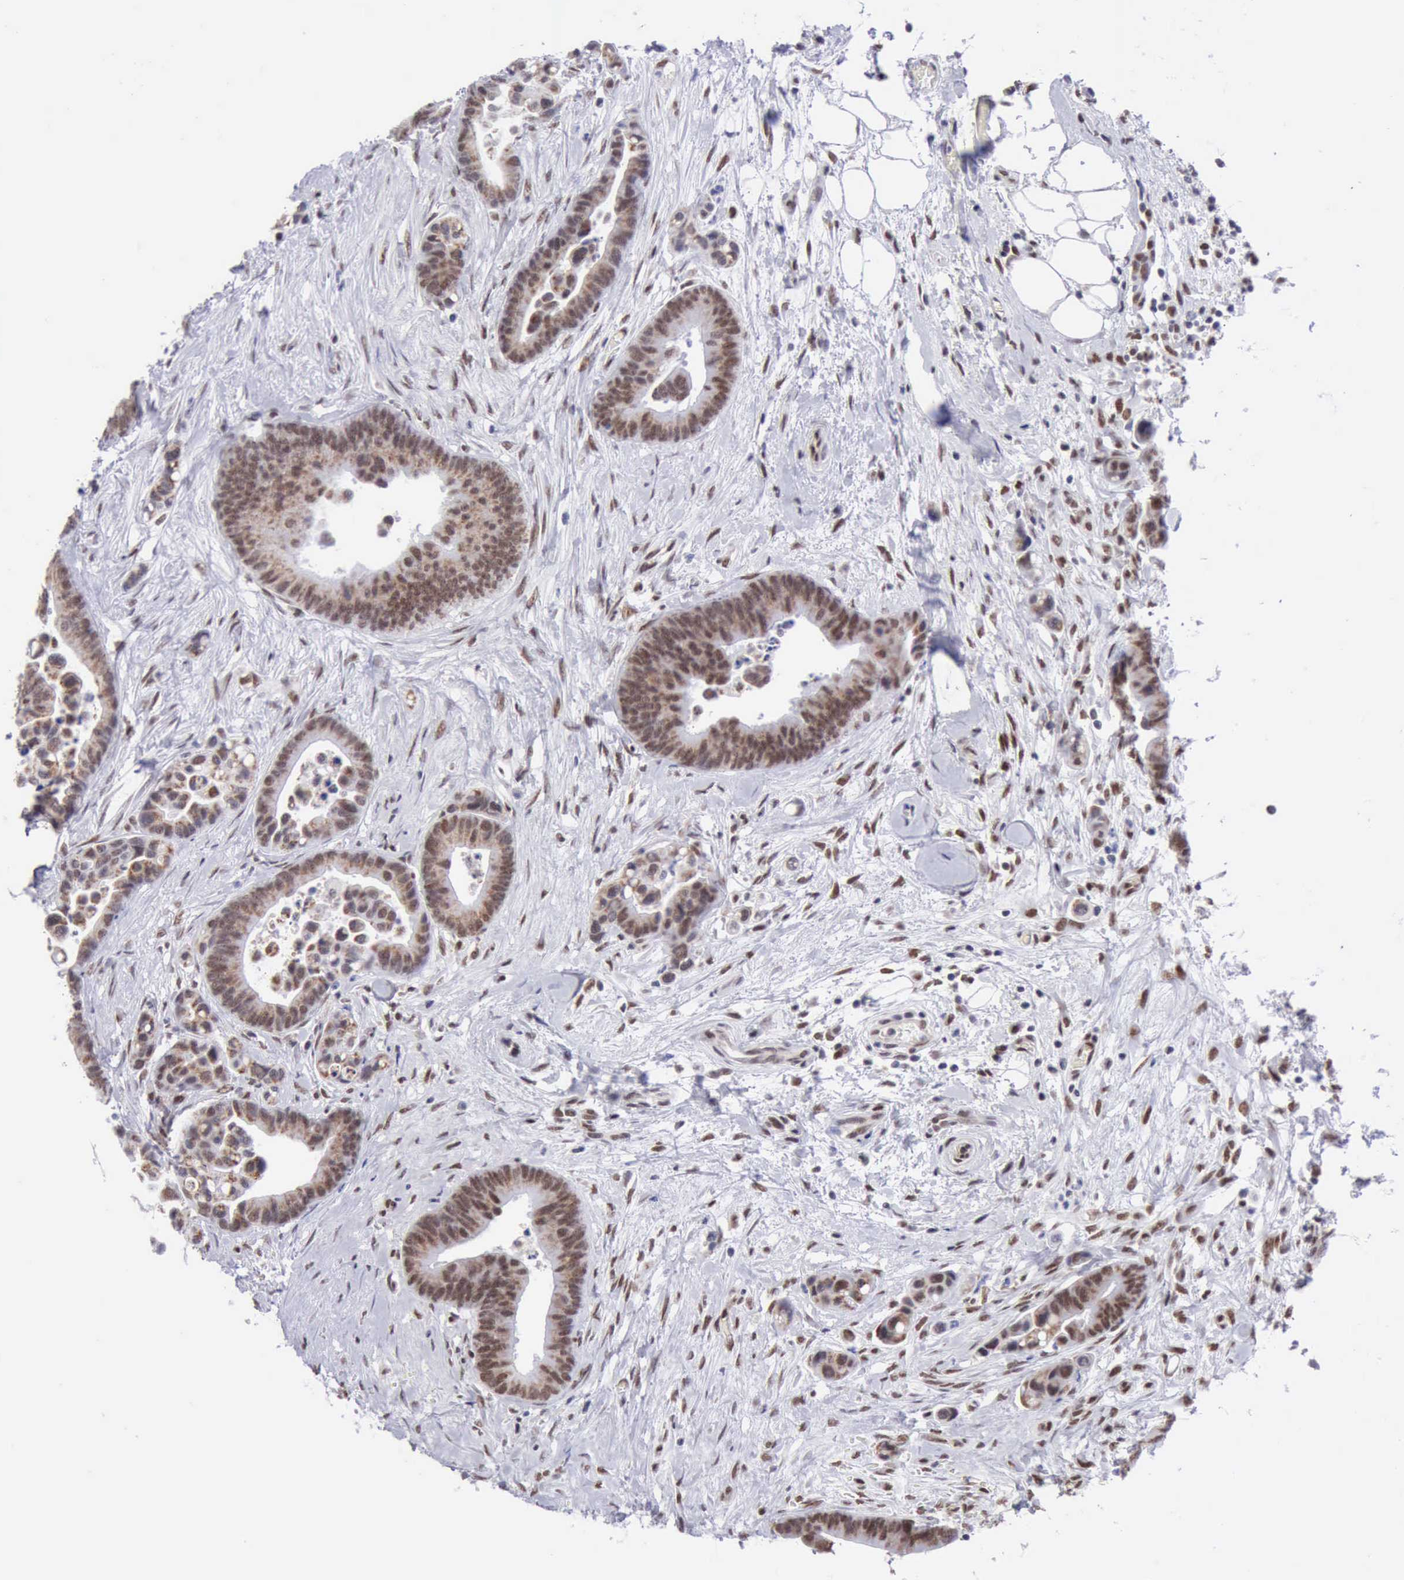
{"staining": {"intensity": "weak", "quantity": ">75%", "location": "nuclear"}, "tissue": "colorectal cancer", "cell_type": "Tumor cells", "image_type": "cancer", "snomed": [{"axis": "morphology", "description": "Adenocarcinoma, NOS"}, {"axis": "topography", "description": "Colon"}], "caption": "IHC (DAB) staining of colorectal cancer (adenocarcinoma) demonstrates weak nuclear protein positivity in about >75% of tumor cells. Using DAB (3,3'-diaminobenzidine) (brown) and hematoxylin (blue) stains, captured at high magnification using brightfield microscopy.", "gene": "ERCC4", "patient": {"sex": "male", "age": 82}}